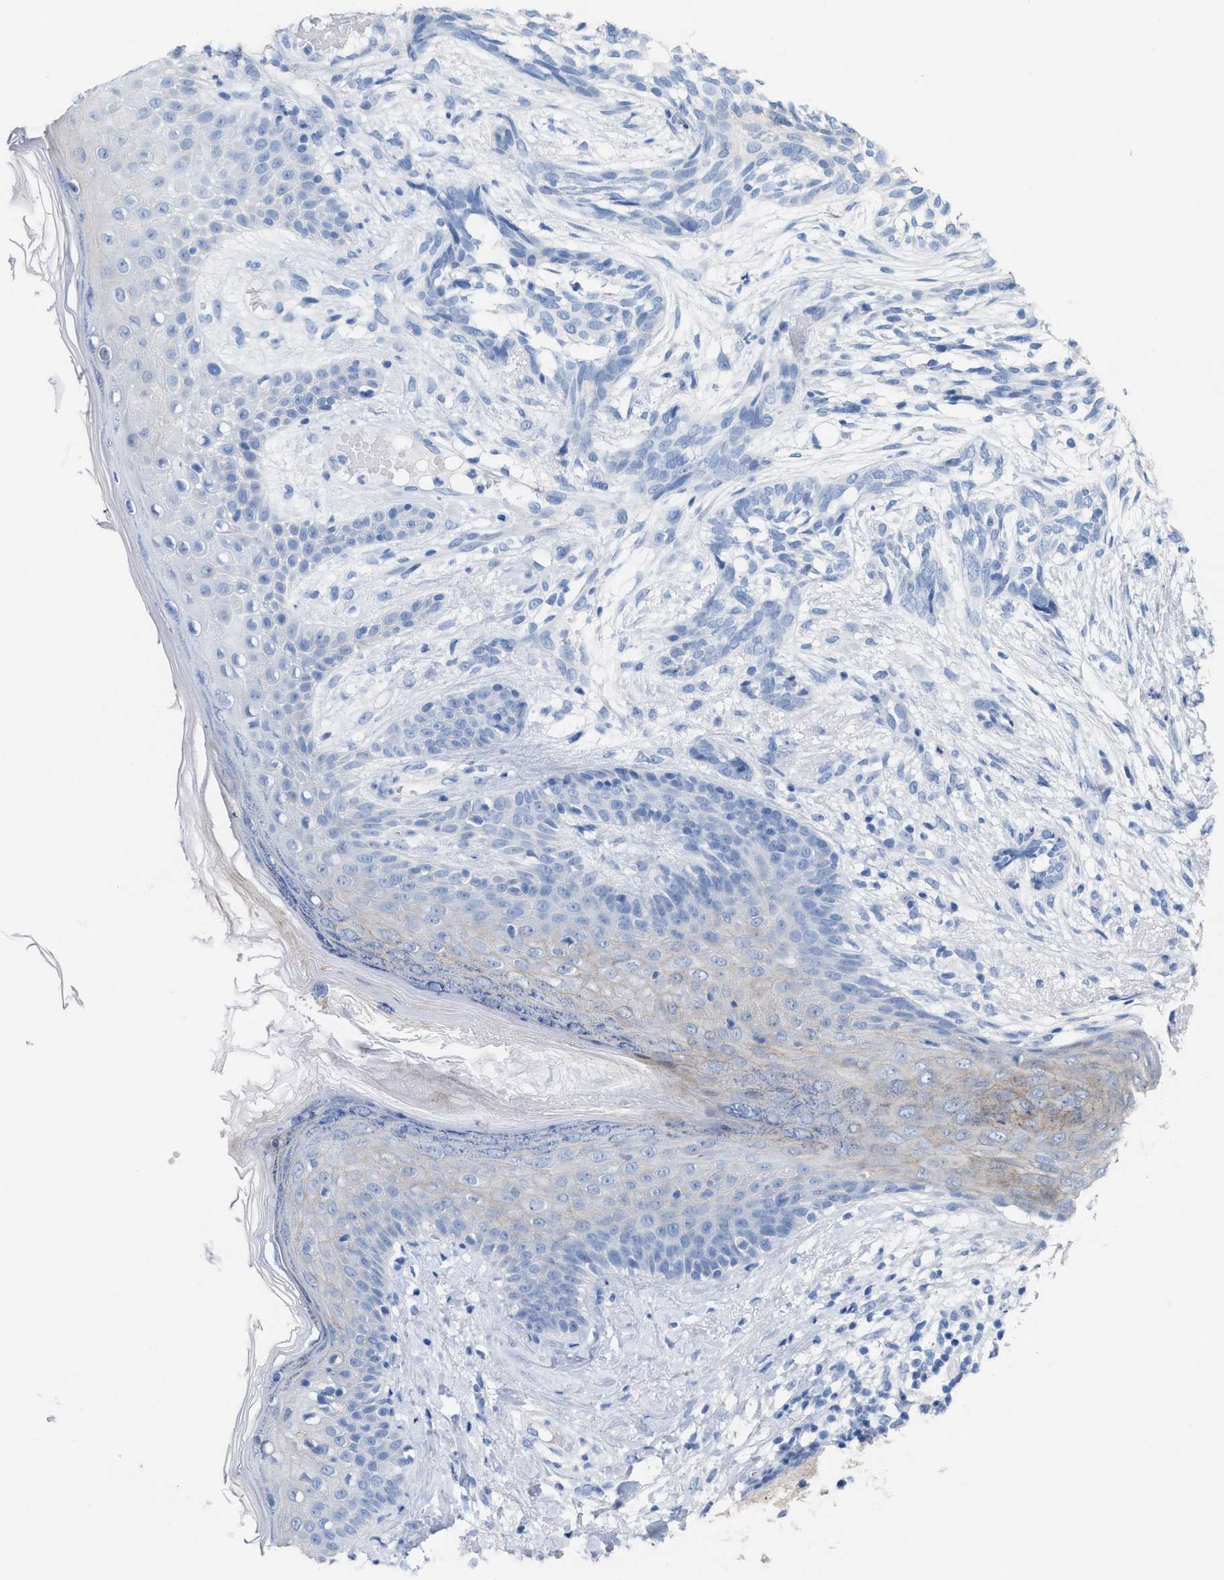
{"staining": {"intensity": "negative", "quantity": "none", "location": "none"}, "tissue": "skin cancer", "cell_type": "Tumor cells", "image_type": "cancer", "snomed": [{"axis": "morphology", "description": "Basal cell carcinoma"}, {"axis": "topography", "description": "Skin"}], "caption": "A high-resolution histopathology image shows IHC staining of basal cell carcinoma (skin), which demonstrates no significant staining in tumor cells.", "gene": "CPA1", "patient": {"sex": "female", "age": 88}}